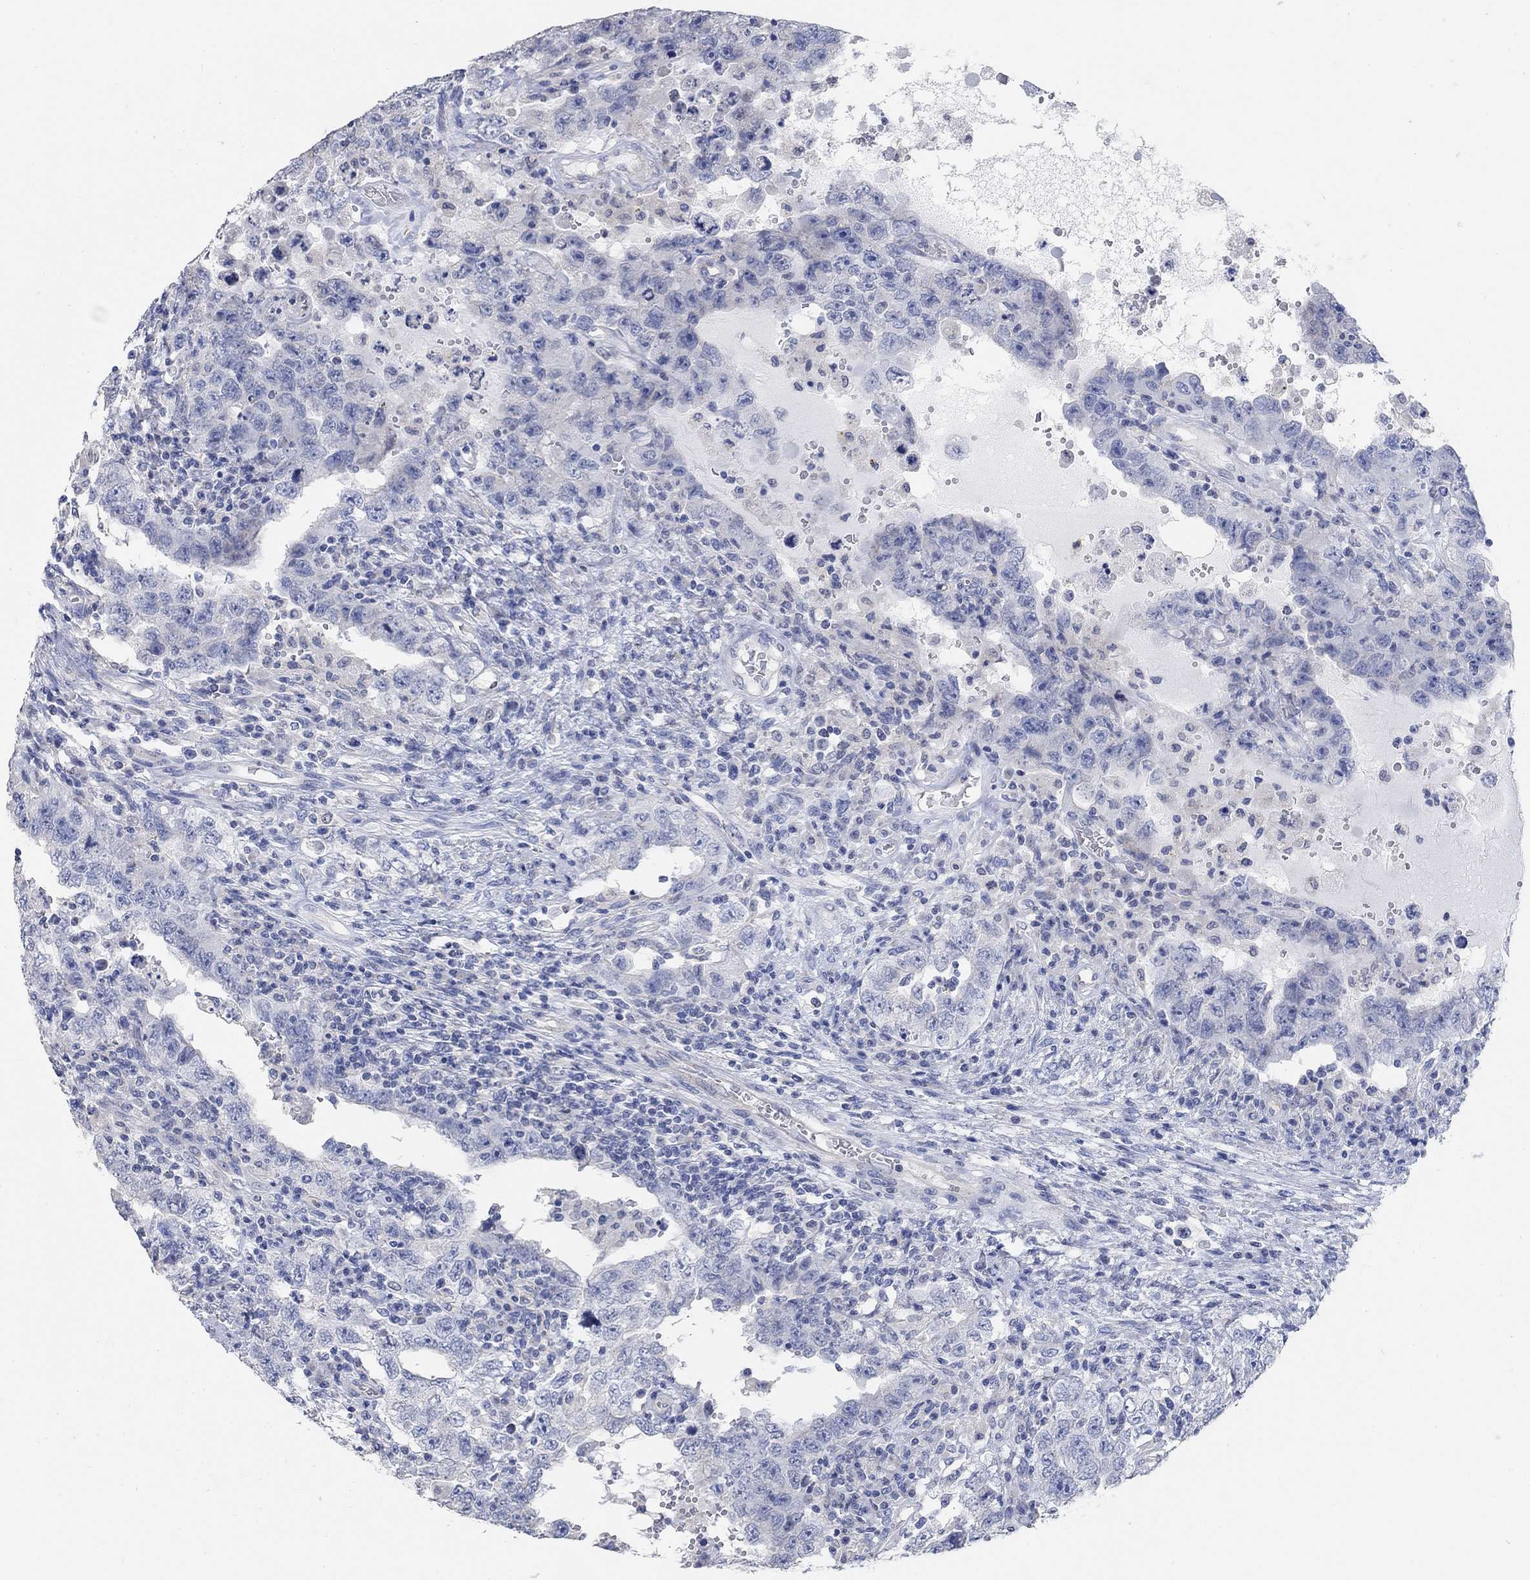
{"staining": {"intensity": "negative", "quantity": "none", "location": "none"}, "tissue": "testis cancer", "cell_type": "Tumor cells", "image_type": "cancer", "snomed": [{"axis": "morphology", "description": "Carcinoma, Embryonal, NOS"}, {"axis": "topography", "description": "Testis"}], "caption": "An immunohistochemistry (IHC) micrograph of embryonal carcinoma (testis) is shown. There is no staining in tumor cells of embryonal carcinoma (testis). The staining is performed using DAB (3,3'-diaminobenzidine) brown chromogen with nuclei counter-stained in using hematoxylin.", "gene": "NLRP14", "patient": {"sex": "male", "age": 26}}